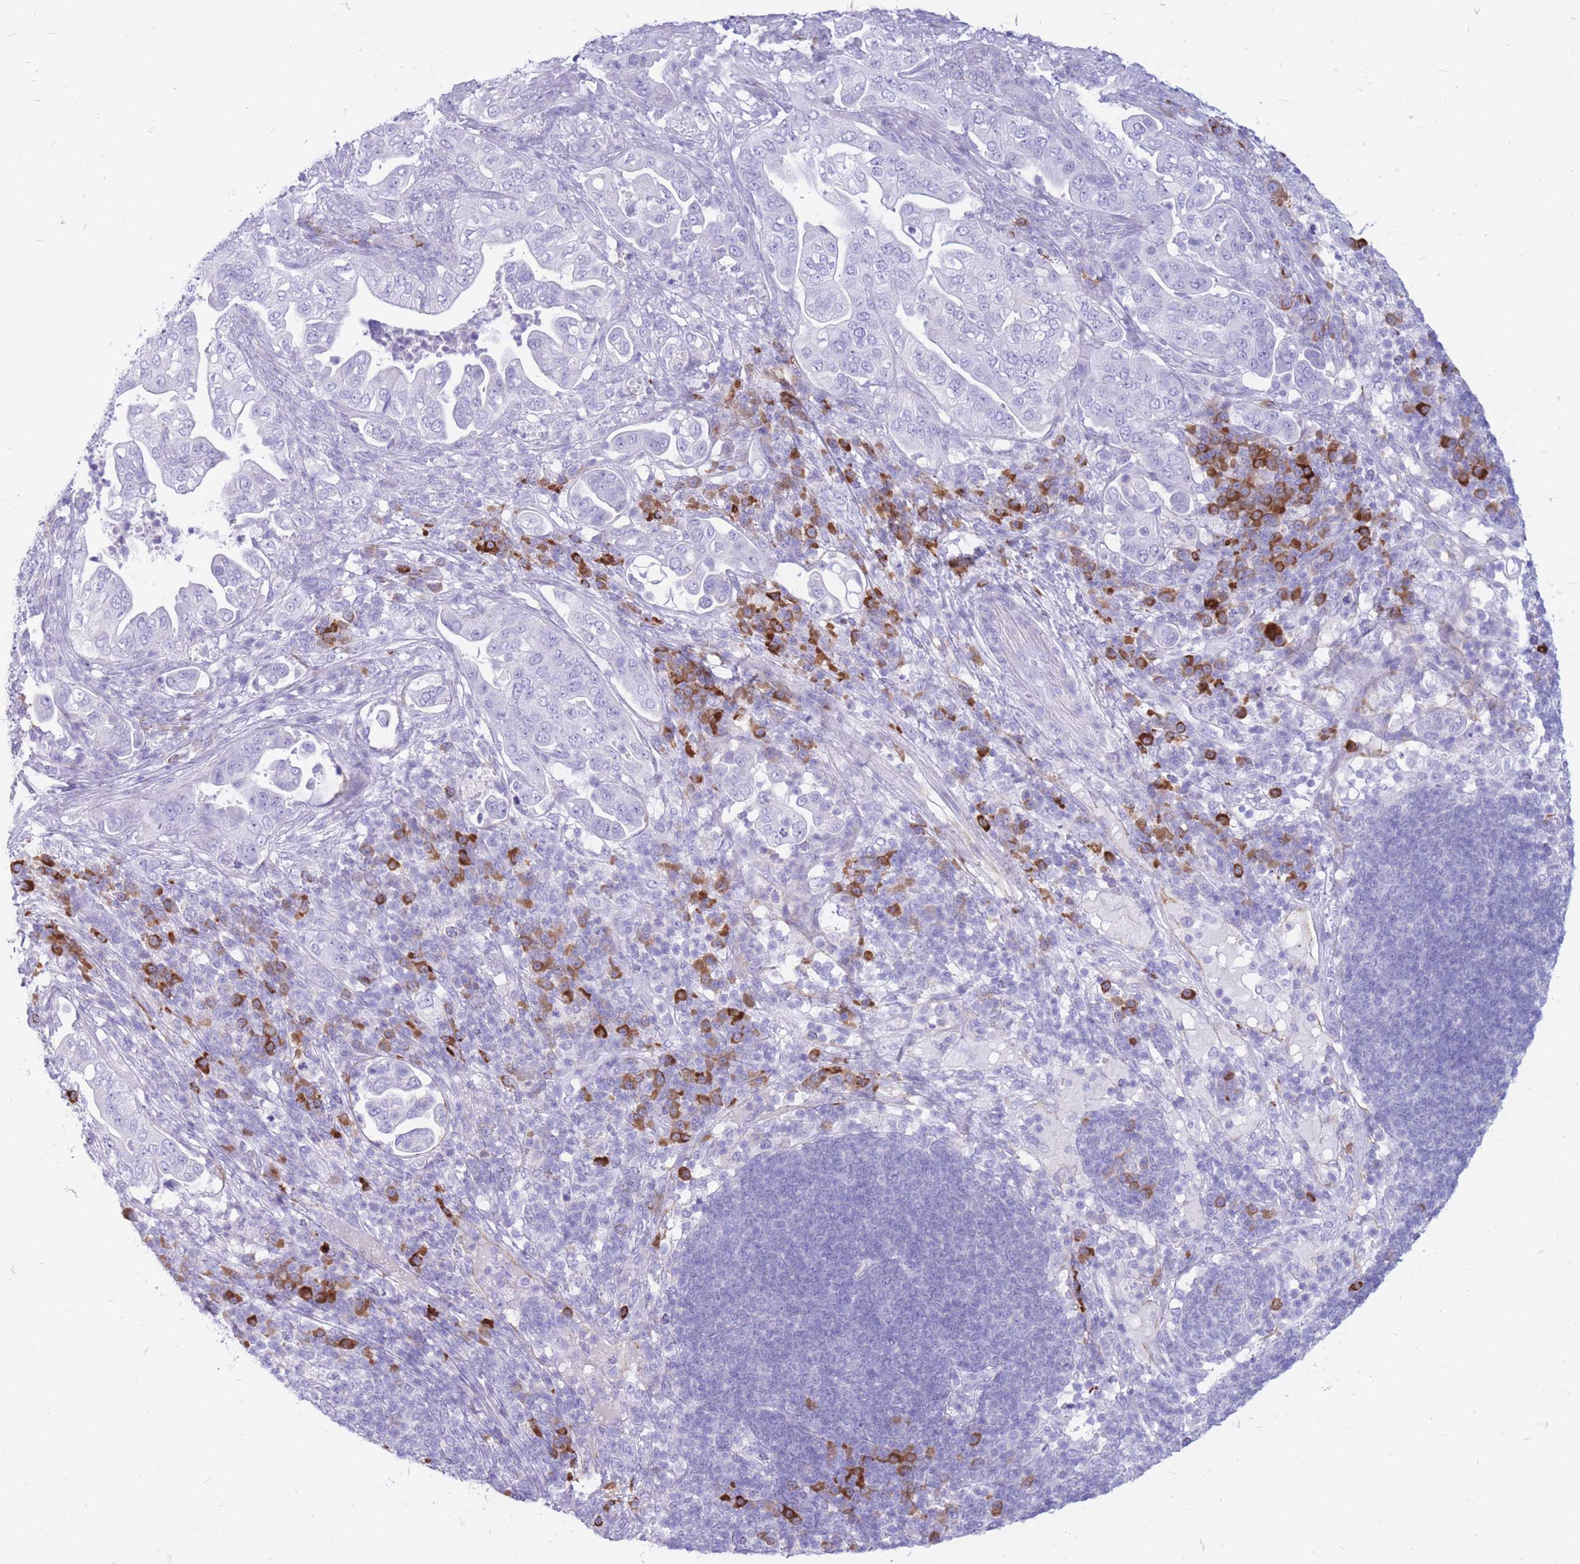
{"staining": {"intensity": "negative", "quantity": "none", "location": "none"}, "tissue": "pancreatic cancer", "cell_type": "Tumor cells", "image_type": "cancer", "snomed": [{"axis": "morphology", "description": "Adenocarcinoma, NOS"}, {"axis": "topography", "description": "Pancreas"}], "caption": "Tumor cells are negative for brown protein staining in pancreatic cancer.", "gene": "ZFP37", "patient": {"sex": "female", "age": 63}}